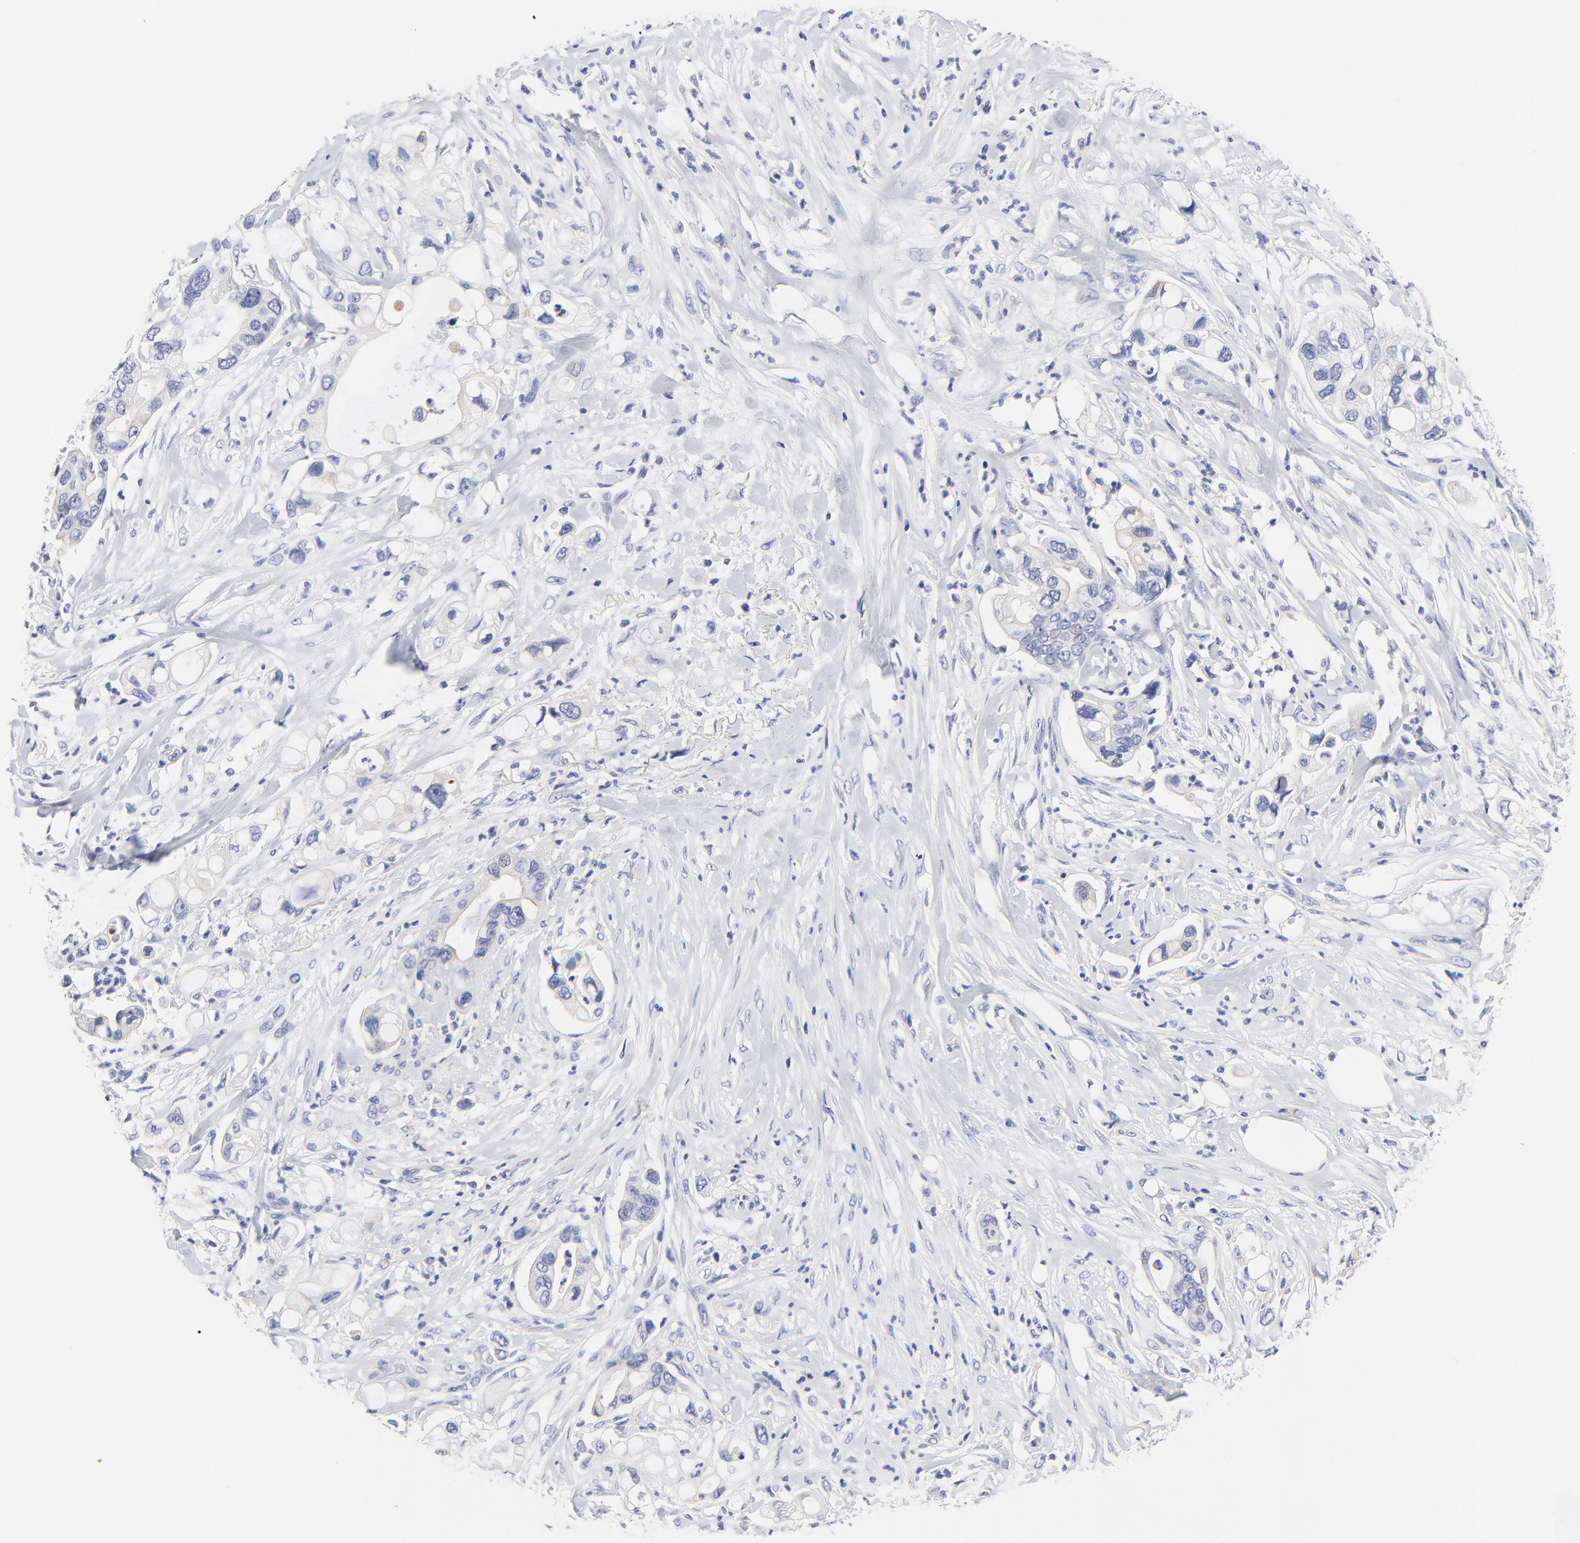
{"staining": {"intensity": "negative", "quantity": "none", "location": "none"}, "tissue": "pancreatic cancer", "cell_type": "Tumor cells", "image_type": "cancer", "snomed": [{"axis": "morphology", "description": "Adenocarcinoma, NOS"}, {"axis": "topography", "description": "Pancreas"}], "caption": "Tumor cells are negative for brown protein staining in pancreatic cancer.", "gene": "FBXO10", "patient": {"sex": "male", "age": 70}}